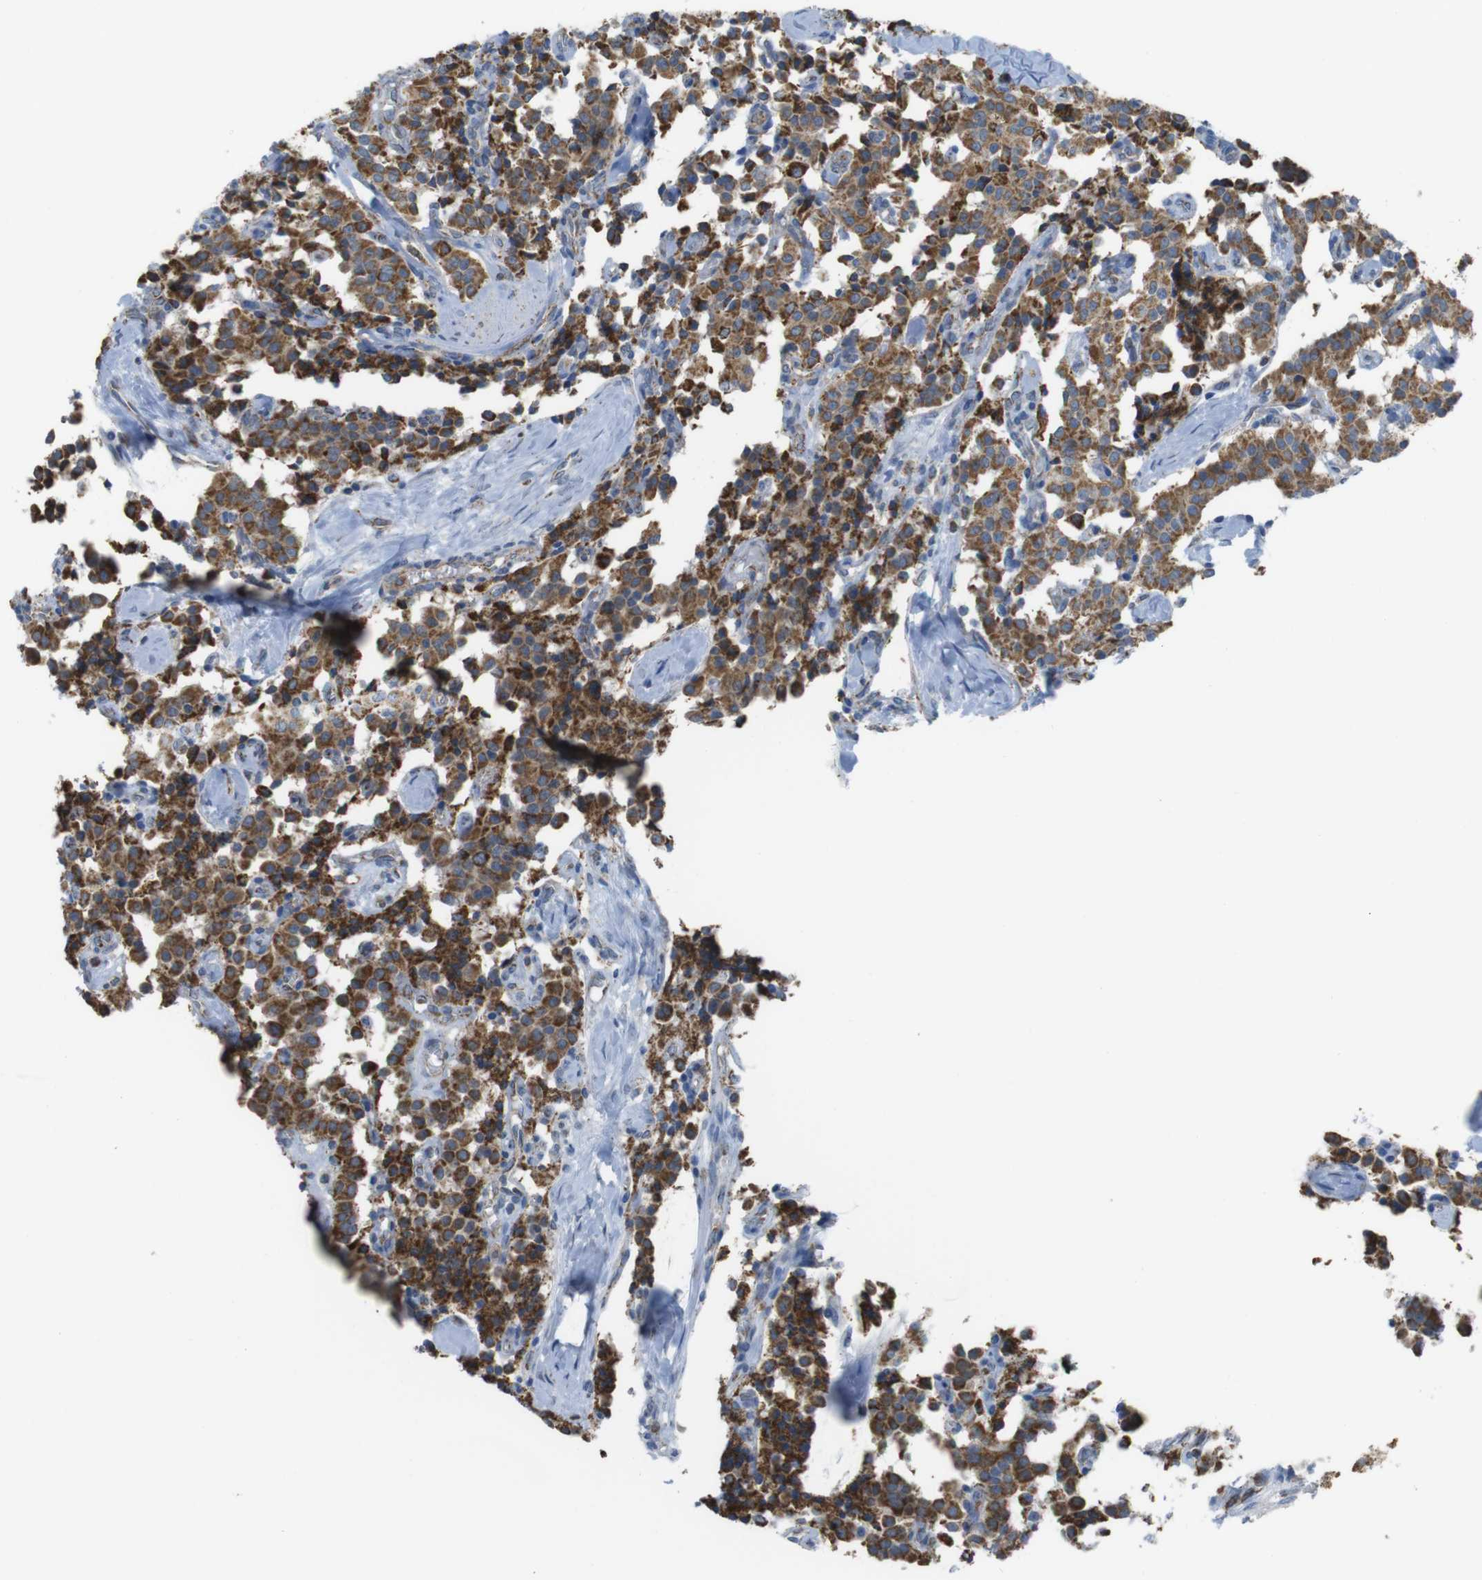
{"staining": {"intensity": "moderate", "quantity": ">75%", "location": "cytoplasmic/membranous"}, "tissue": "carcinoid", "cell_type": "Tumor cells", "image_type": "cancer", "snomed": [{"axis": "morphology", "description": "Carcinoid, malignant, NOS"}, {"axis": "topography", "description": "Lung"}], "caption": "High-power microscopy captured an immunohistochemistry (IHC) photomicrograph of carcinoid, revealing moderate cytoplasmic/membranous staining in about >75% of tumor cells.", "gene": "GRIK2", "patient": {"sex": "male", "age": 30}}